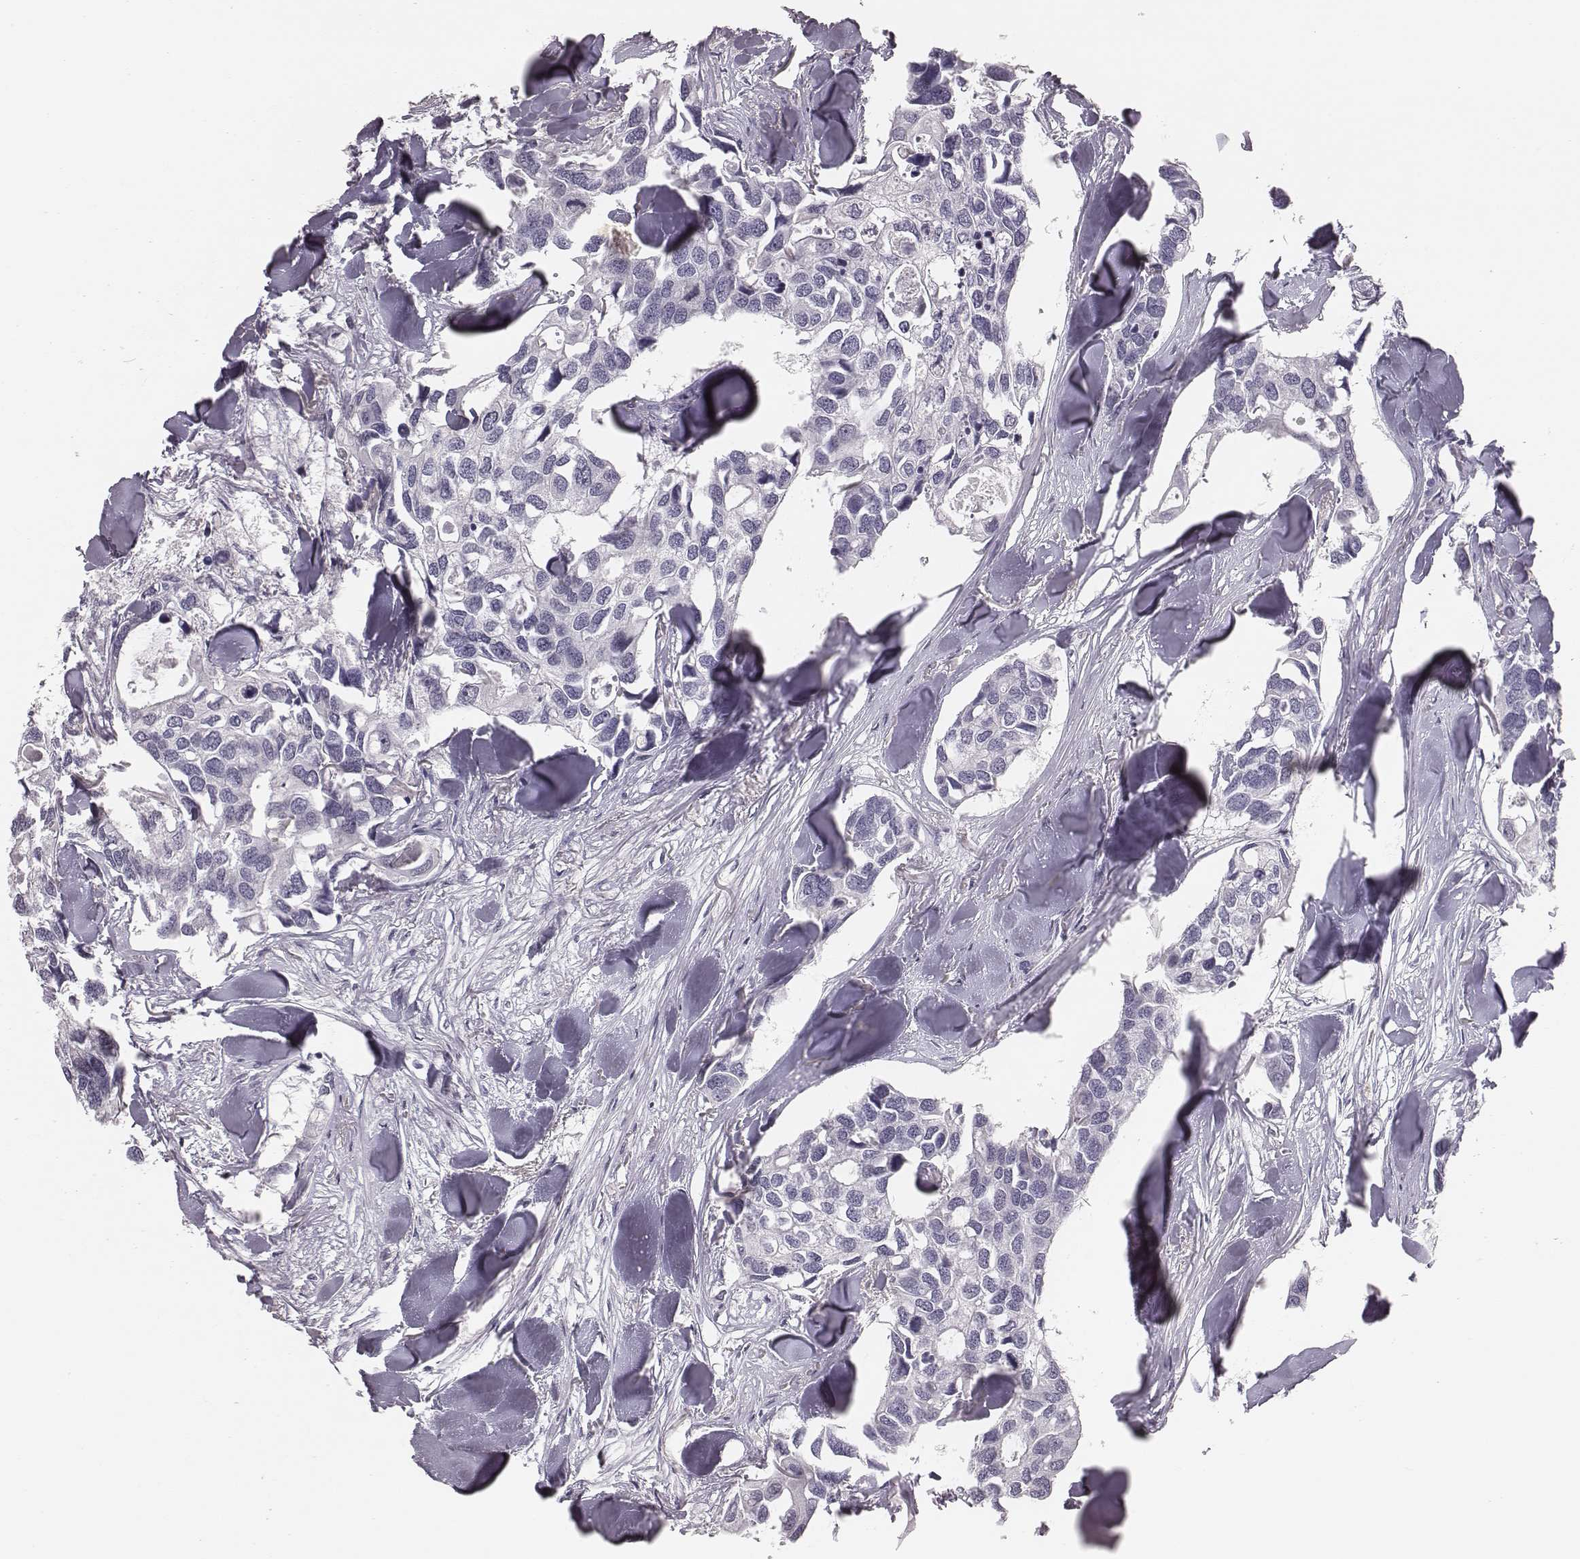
{"staining": {"intensity": "negative", "quantity": "none", "location": "none"}, "tissue": "breast cancer", "cell_type": "Tumor cells", "image_type": "cancer", "snomed": [{"axis": "morphology", "description": "Duct carcinoma"}, {"axis": "topography", "description": "Breast"}], "caption": "The image demonstrates no significant staining in tumor cells of infiltrating ductal carcinoma (breast).", "gene": "CSHL1", "patient": {"sex": "female", "age": 83}}